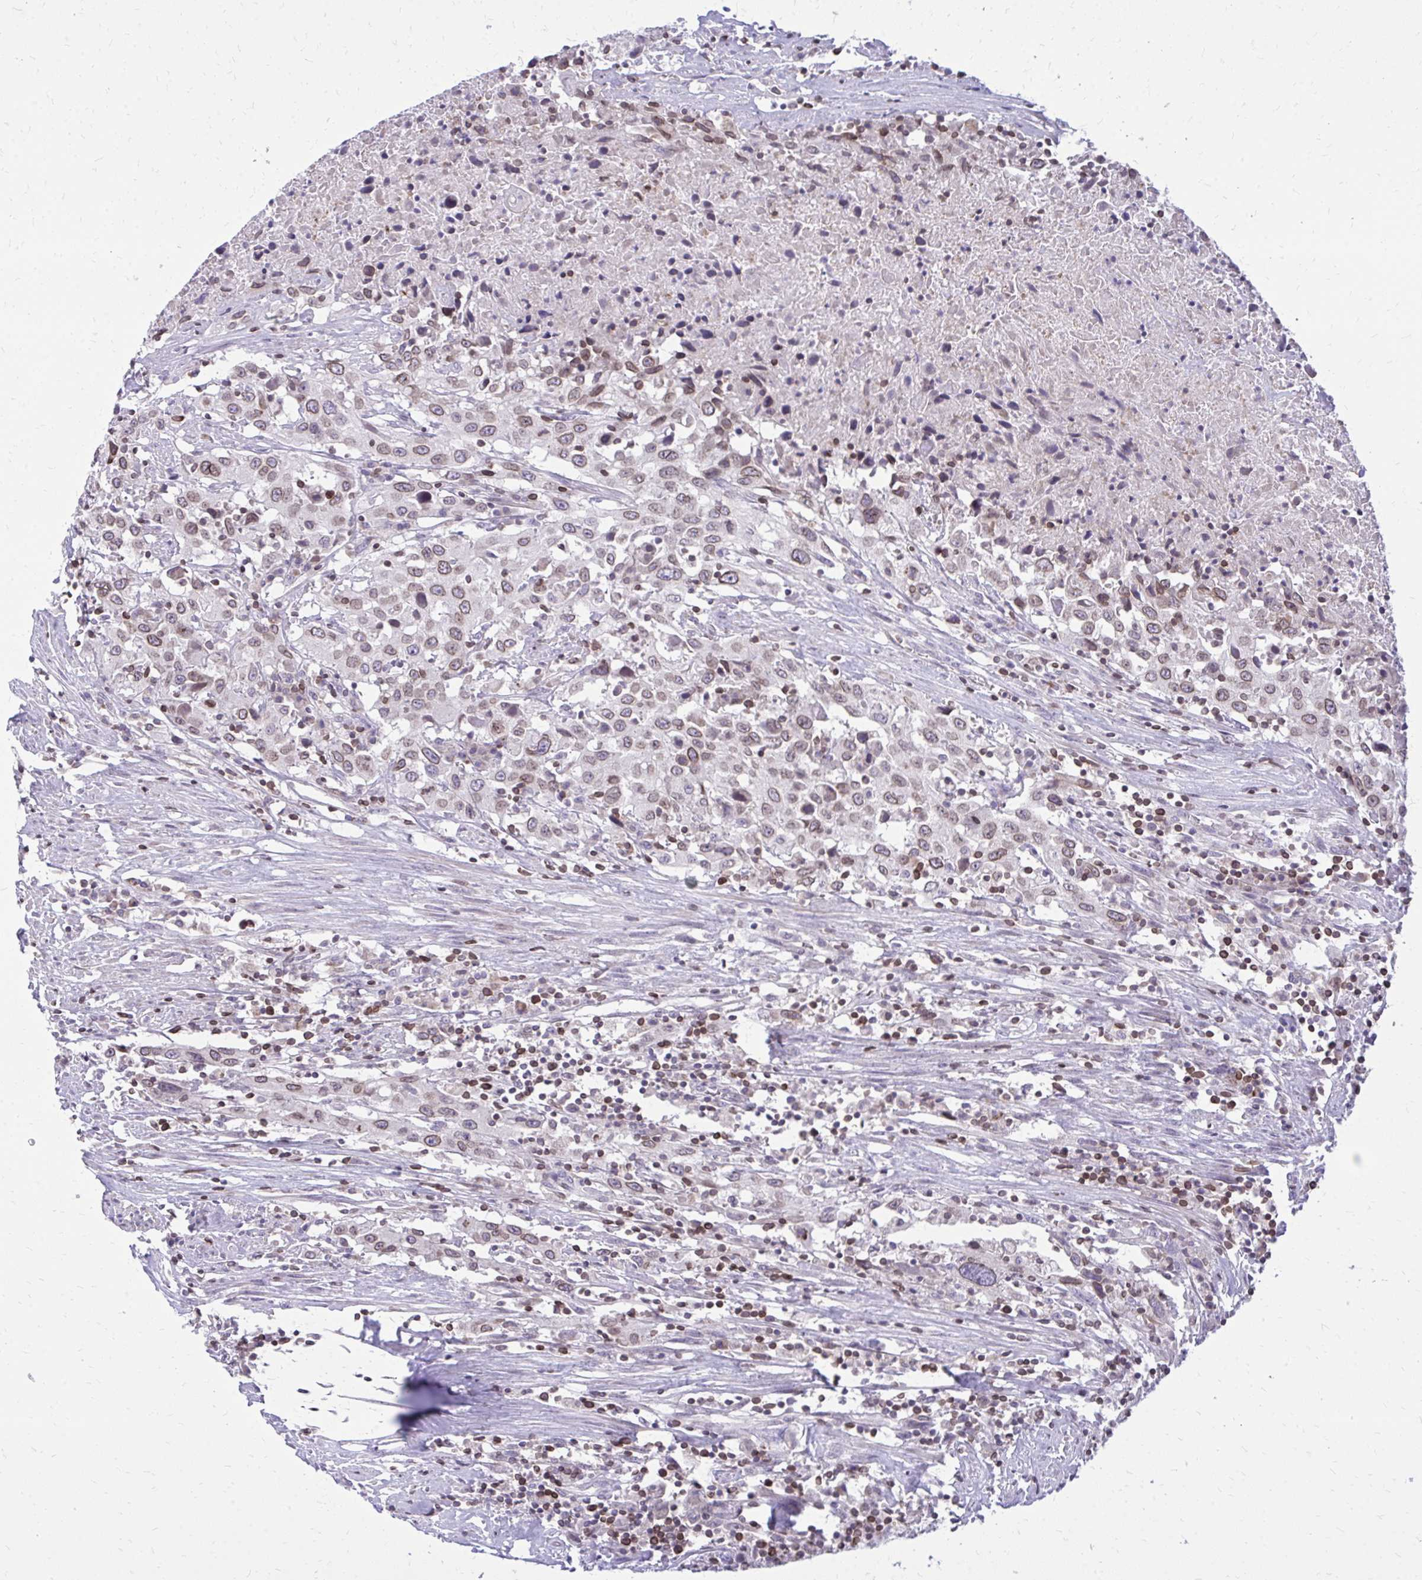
{"staining": {"intensity": "weak", "quantity": ">75%", "location": "cytoplasmic/membranous,nuclear"}, "tissue": "urothelial cancer", "cell_type": "Tumor cells", "image_type": "cancer", "snomed": [{"axis": "morphology", "description": "Urothelial carcinoma, High grade"}, {"axis": "topography", "description": "Urinary bladder"}], "caption": "The immunohistochemical stain shows weak cytoplasmic/membranous and nuclear staining in tumor cells of urothelial cancer tissue.", "gene": "RPS6KA2", "patient": {"sex": "male", "age": 61}}